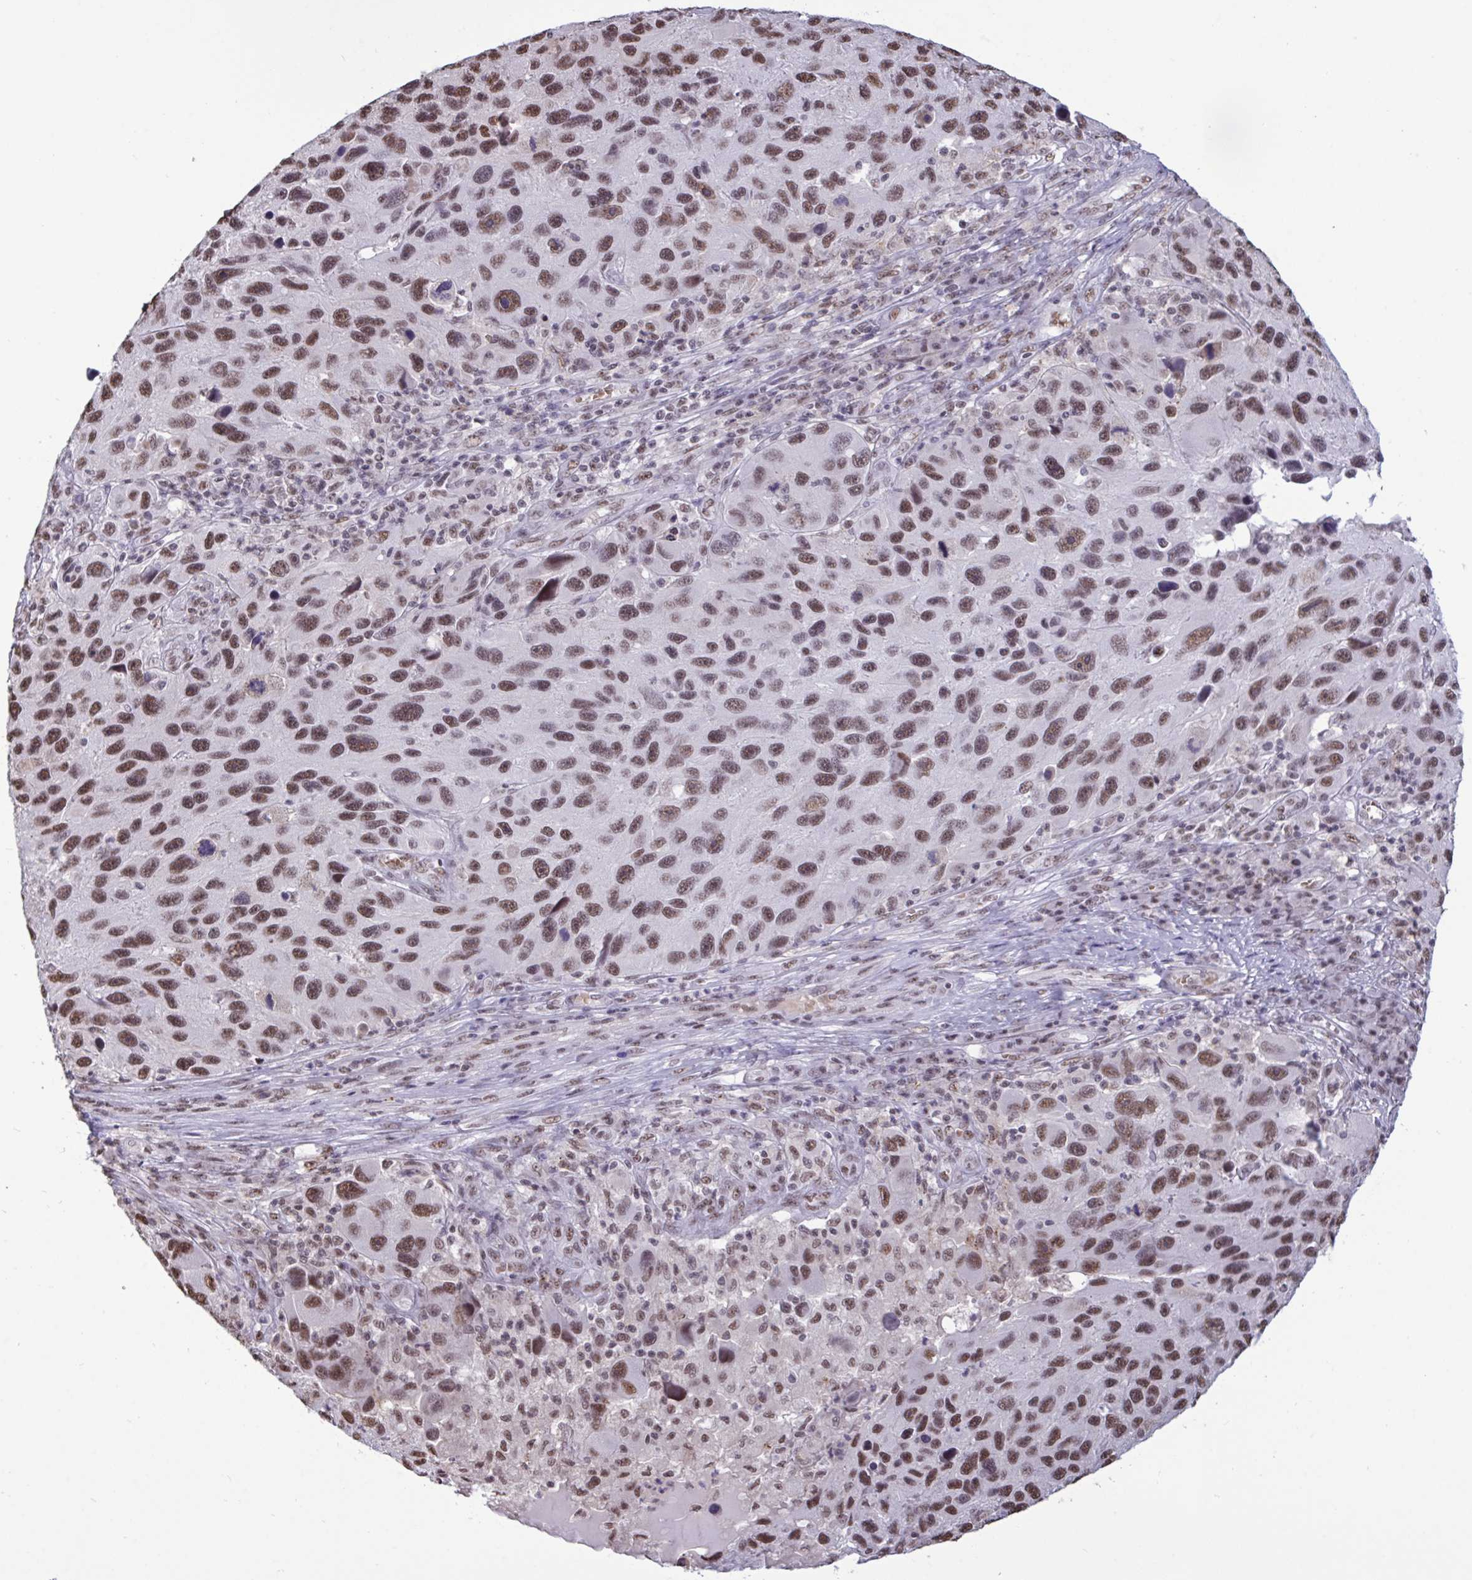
{"staining": {"intensity": "moderate", "quantity": ">75%", "location": "nuclear"}, "tissue": "melanoma", "cell_type": "Tumor cells", "image_type": "cancer", "snomed": [{"axis": "morphology", "description": "Malignant melanoma, NOS"}, {"axis": "topography", "description": "Skin"}], "caption": "Moderate nuclear positivity for a protein is appreciated in about >75% of tumor cells of melanoma using IHC.", "gene": "PUF60", "patient": {"sex": "male", "age": 53}}